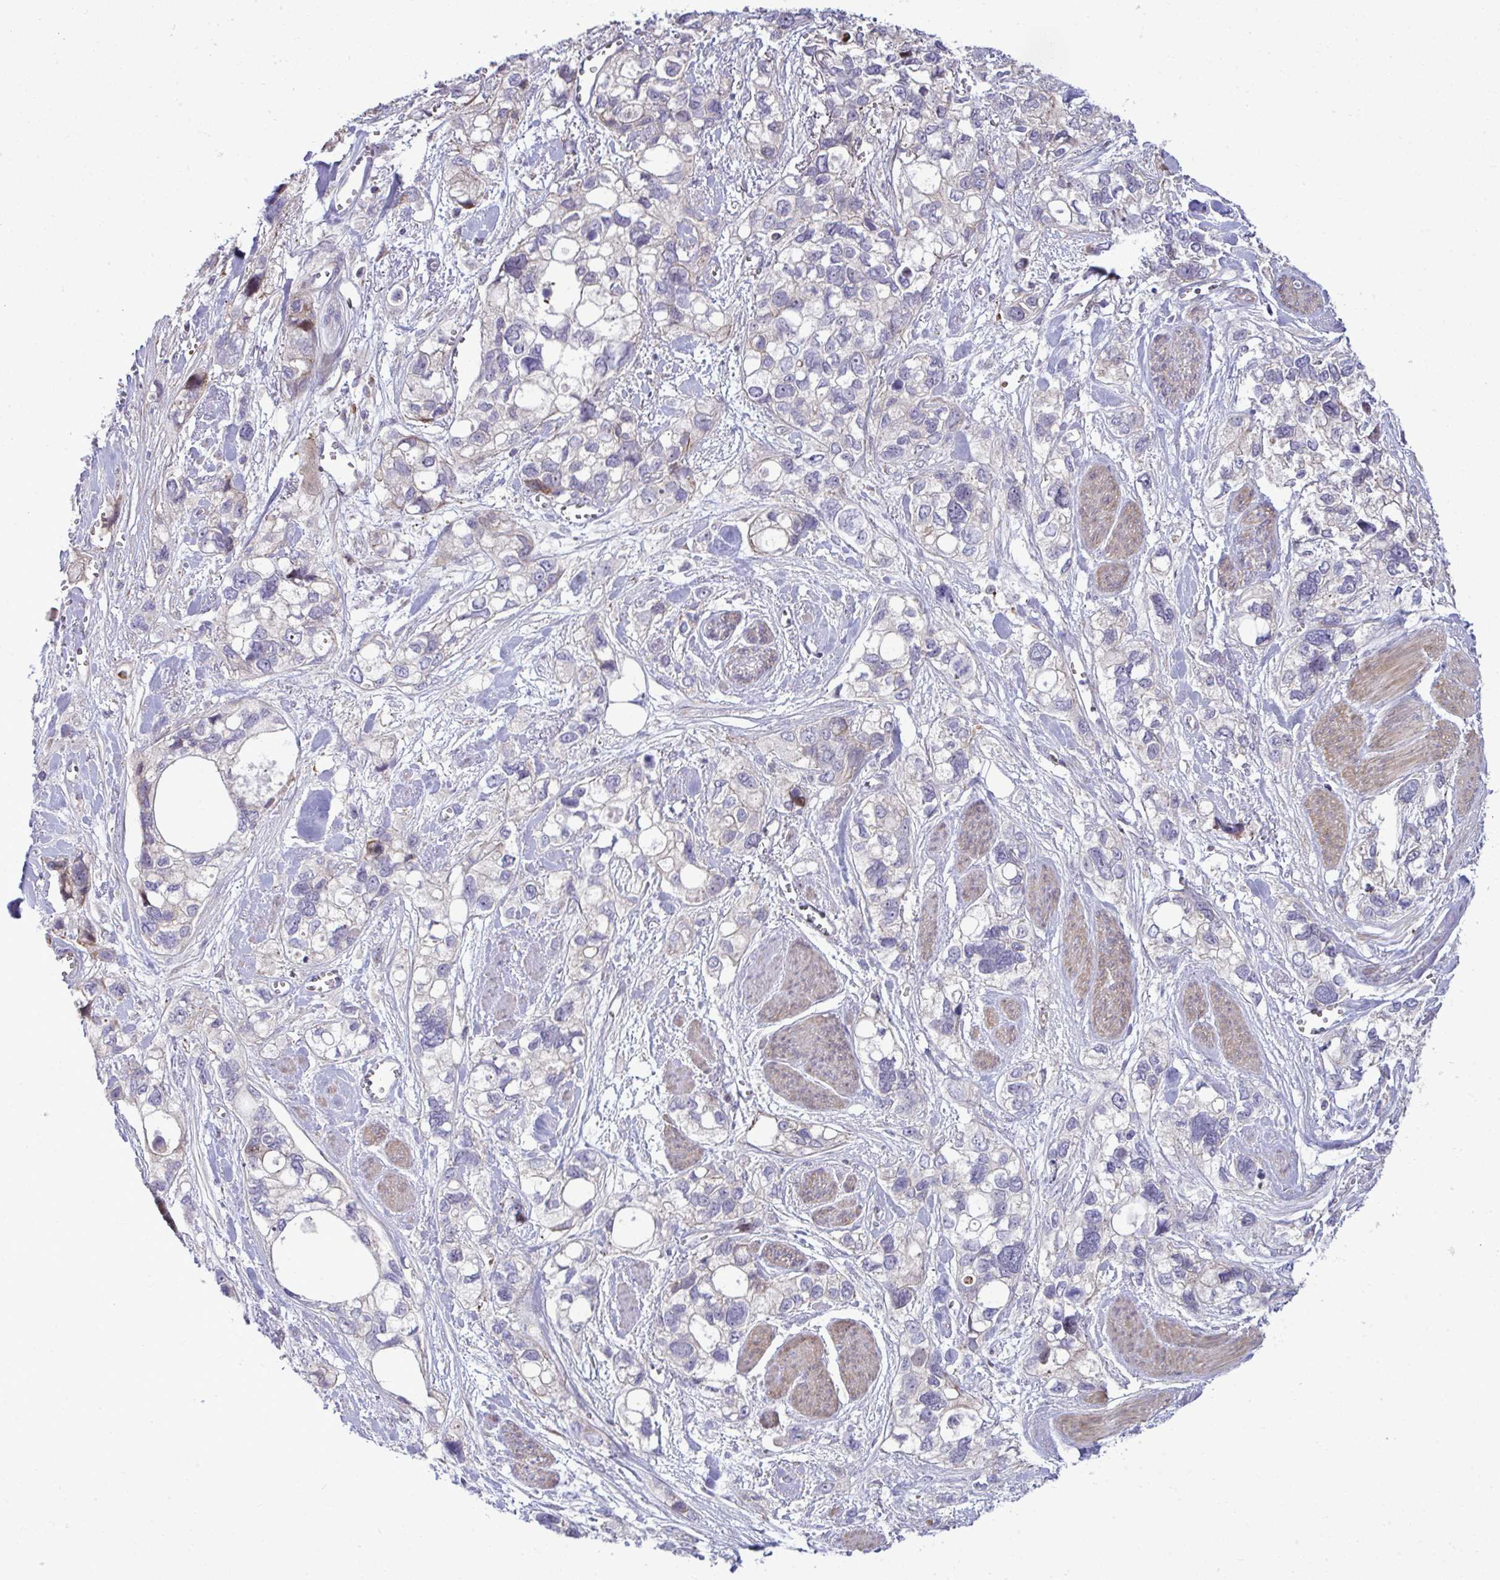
{"staining": {"intensity": "negative", "quantity": "none", "location": "none"}, "tissue": "stomach cancer", "cell_type": "Tumor cells", "image_type": "cancer", "snomed": [{"axis": "morphology", "description": "Adenocarcinoma, NOS"}, {"axis": "topography", "description": "Stomach, upper"}], "caption": "The micrograph shows no staining of tumor cells in adenocarcinoma (stomach).", "gene": "ZSCAN9", "patient": {"sex": "female", "age": 81}}